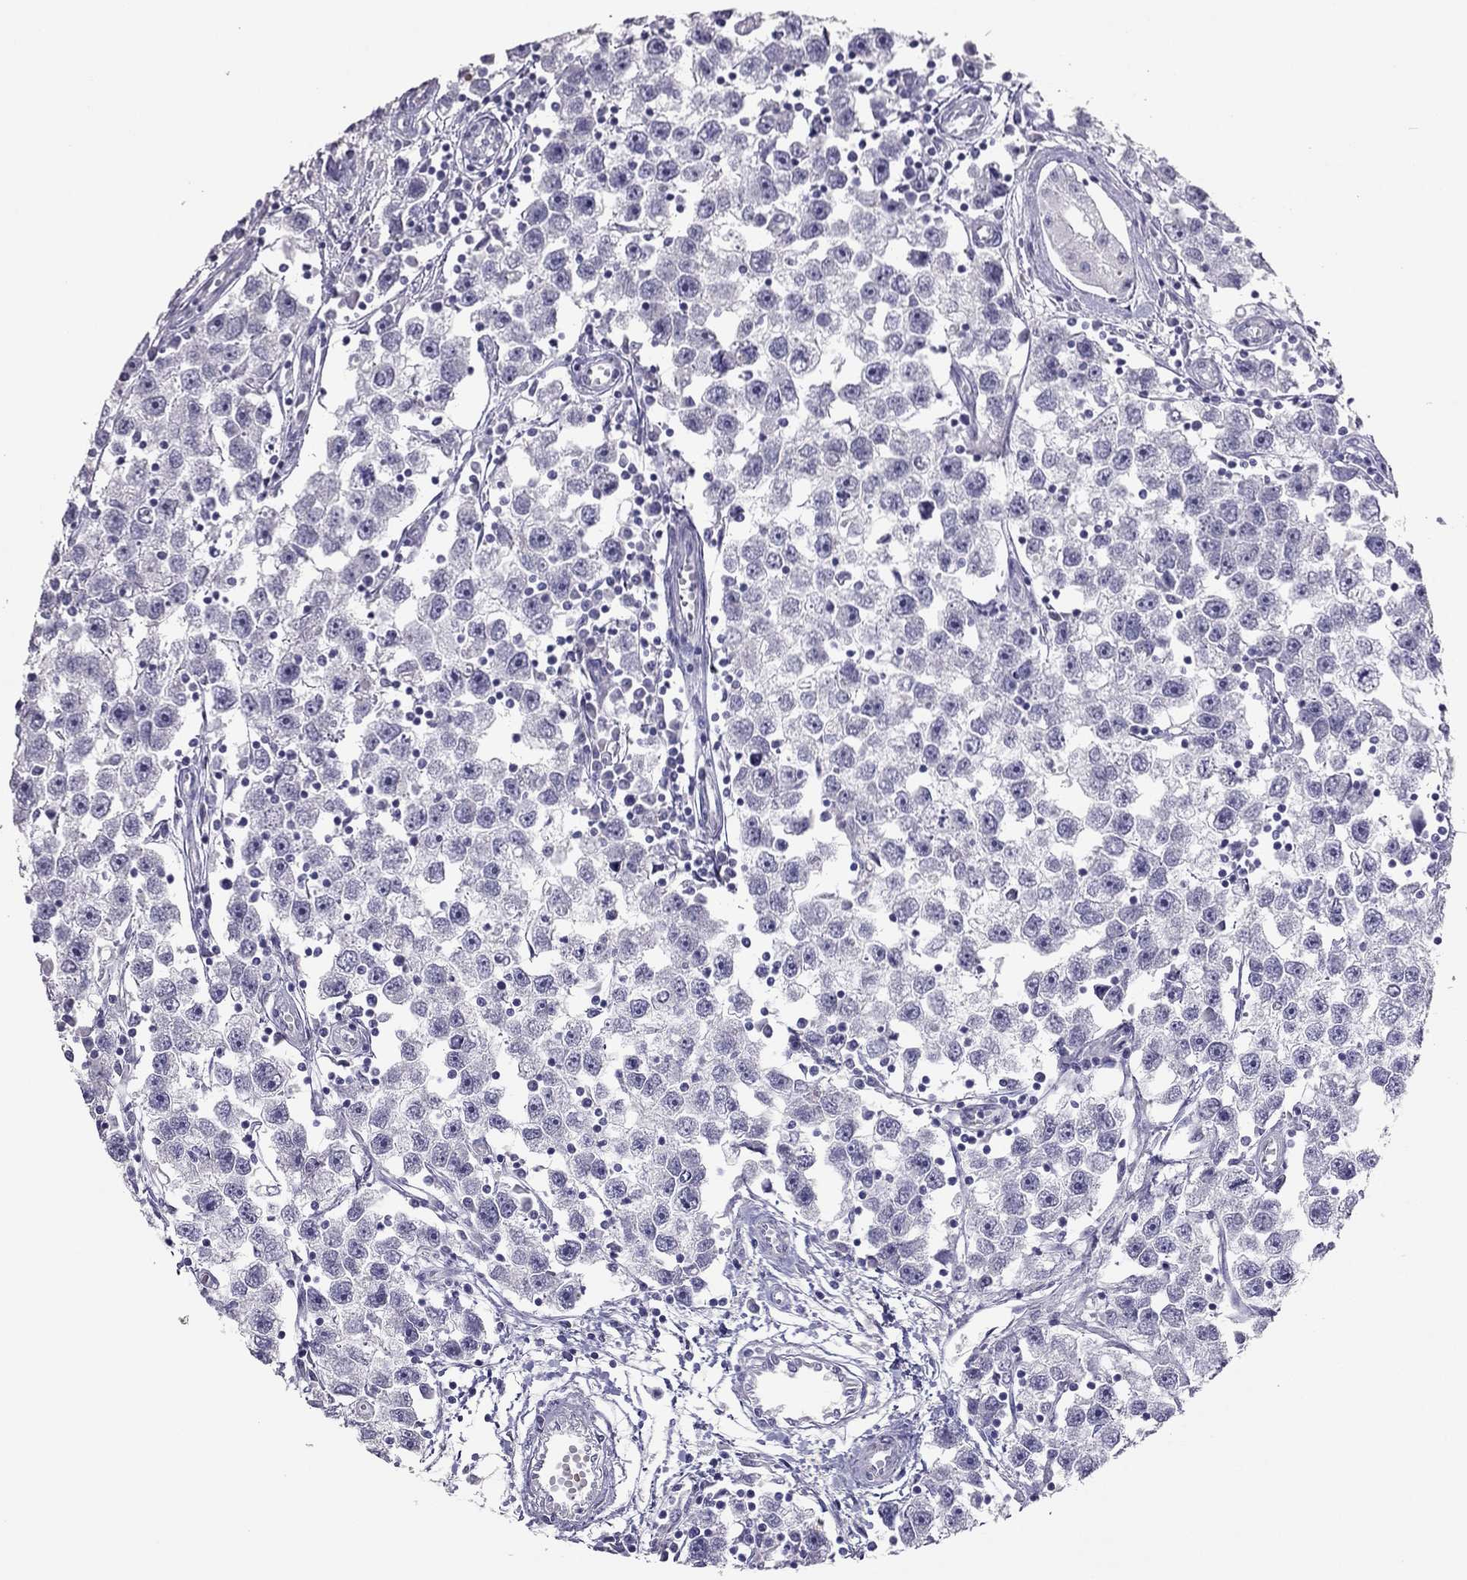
{"staining": {"intensity": "negative", "quantity": "none", "location": "none"}, "tissue": "testis cancer", "cell_type": "Tumor cells", "image_type": "cancer", "snomed": [{"axis": "morphology", "description": "Seminoma, NOS"}, {"axis": "topography", "description": "Testis"}], "caption": "A high-resolution micrograph shows immunohistochemistry staining of testis cancer (seminoma), which displays no significant positivity in tumor cells.", "gene": "RHO", "patient": {"sex": "male", "age": 30}}